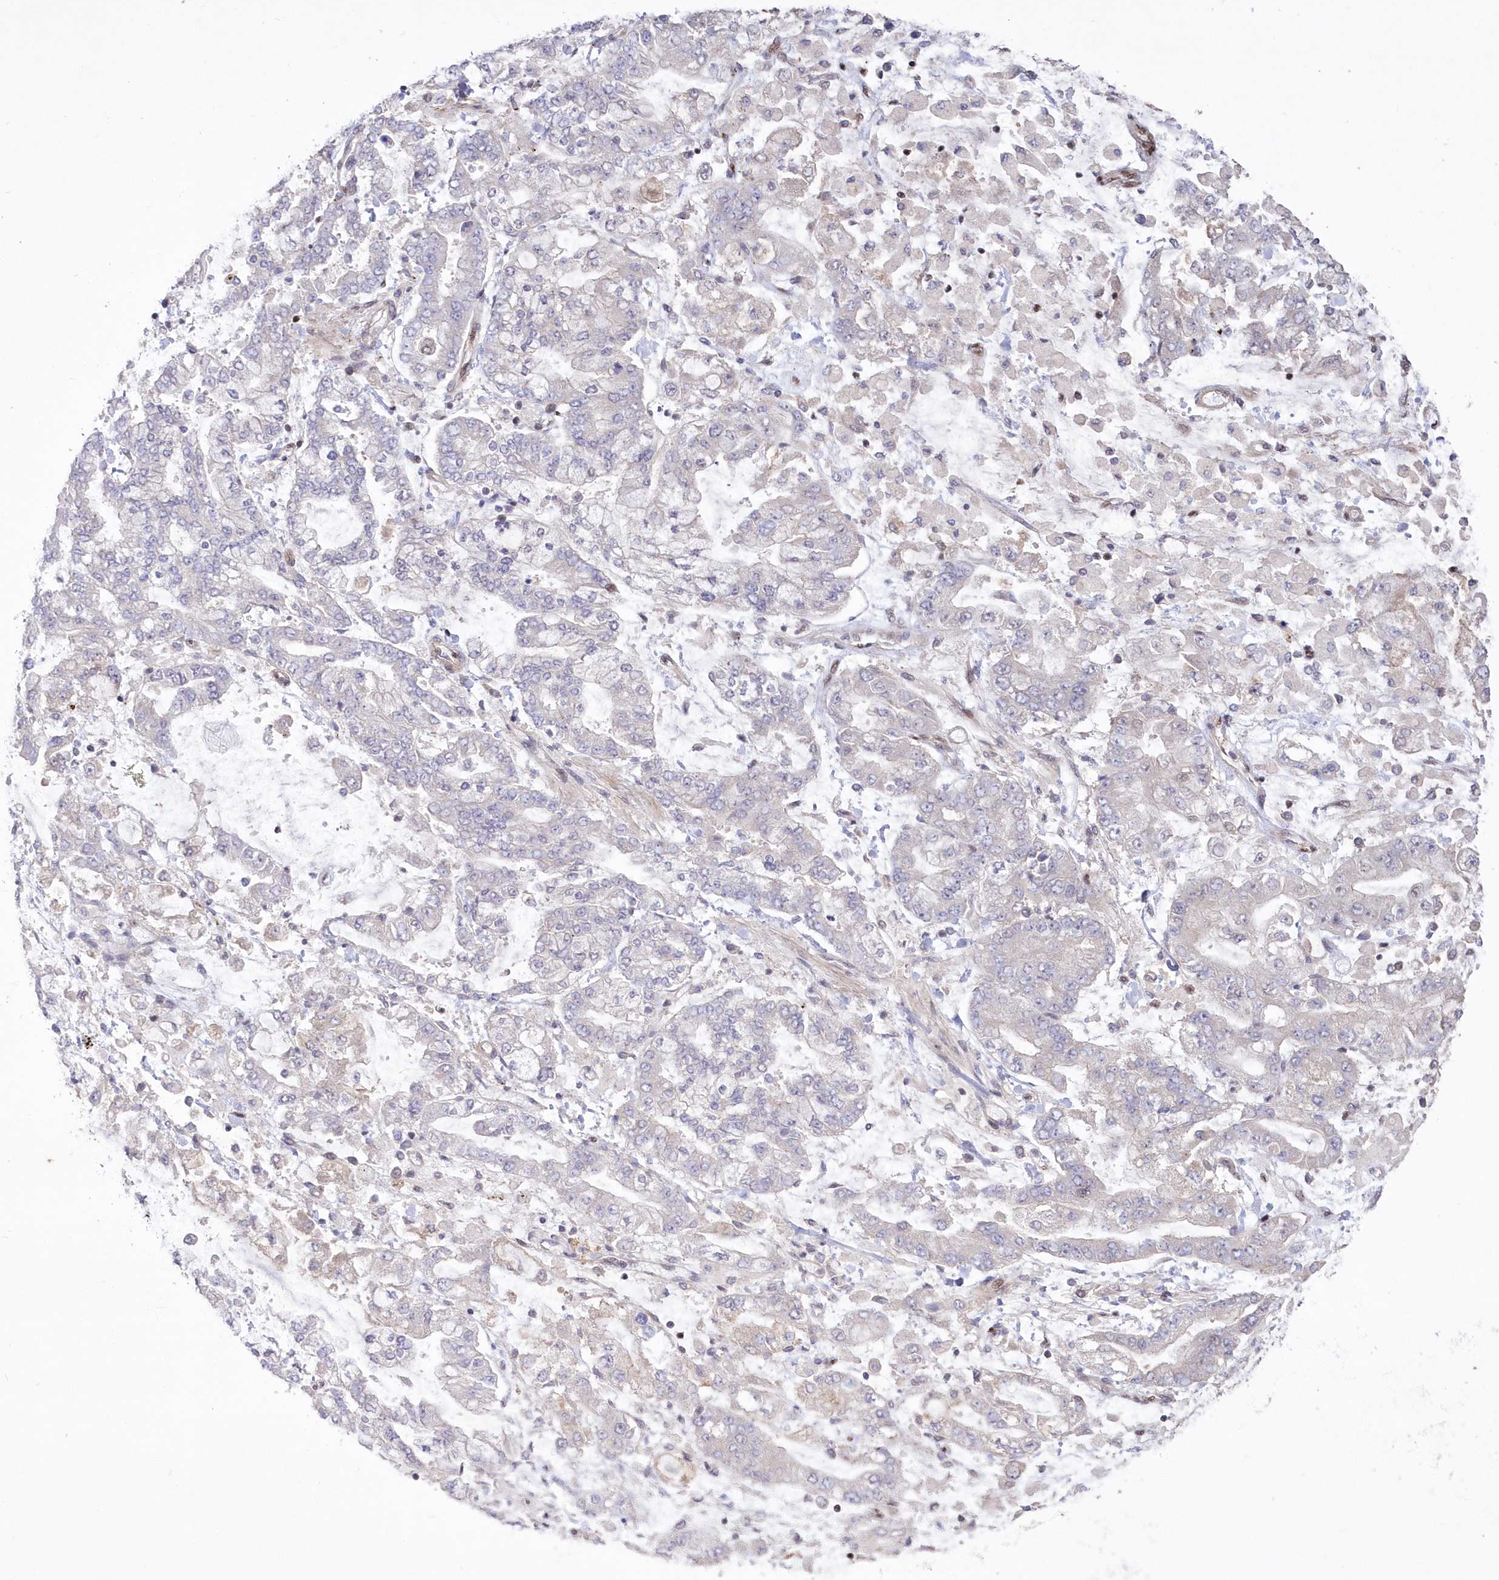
{"staining": {"intensity": "negative", "quantity": "none", "location": "none"}, "tissue": "stomach cancer", "cell_type": "Tumor cells", "image_type": "cancer", "snomed": [{"axis": "morphology", "description": "Normal tissue, NOS"}, {"axis": "morphology", "description": "Adenocarcinoma, NOS"}, {"axis": "topography", "description": "Stomach, upper"}, {"axis": "topography", "description": "Stomach"}], "caption": "Adenocarcinoma (stomach) was stained to show a protein in brown. There is no significant staining in tumor cells. (DAB IHC with hematoxylin counter stain).", "gene": "WBP1L", "patient": {"sex": "male", "age": 76}}